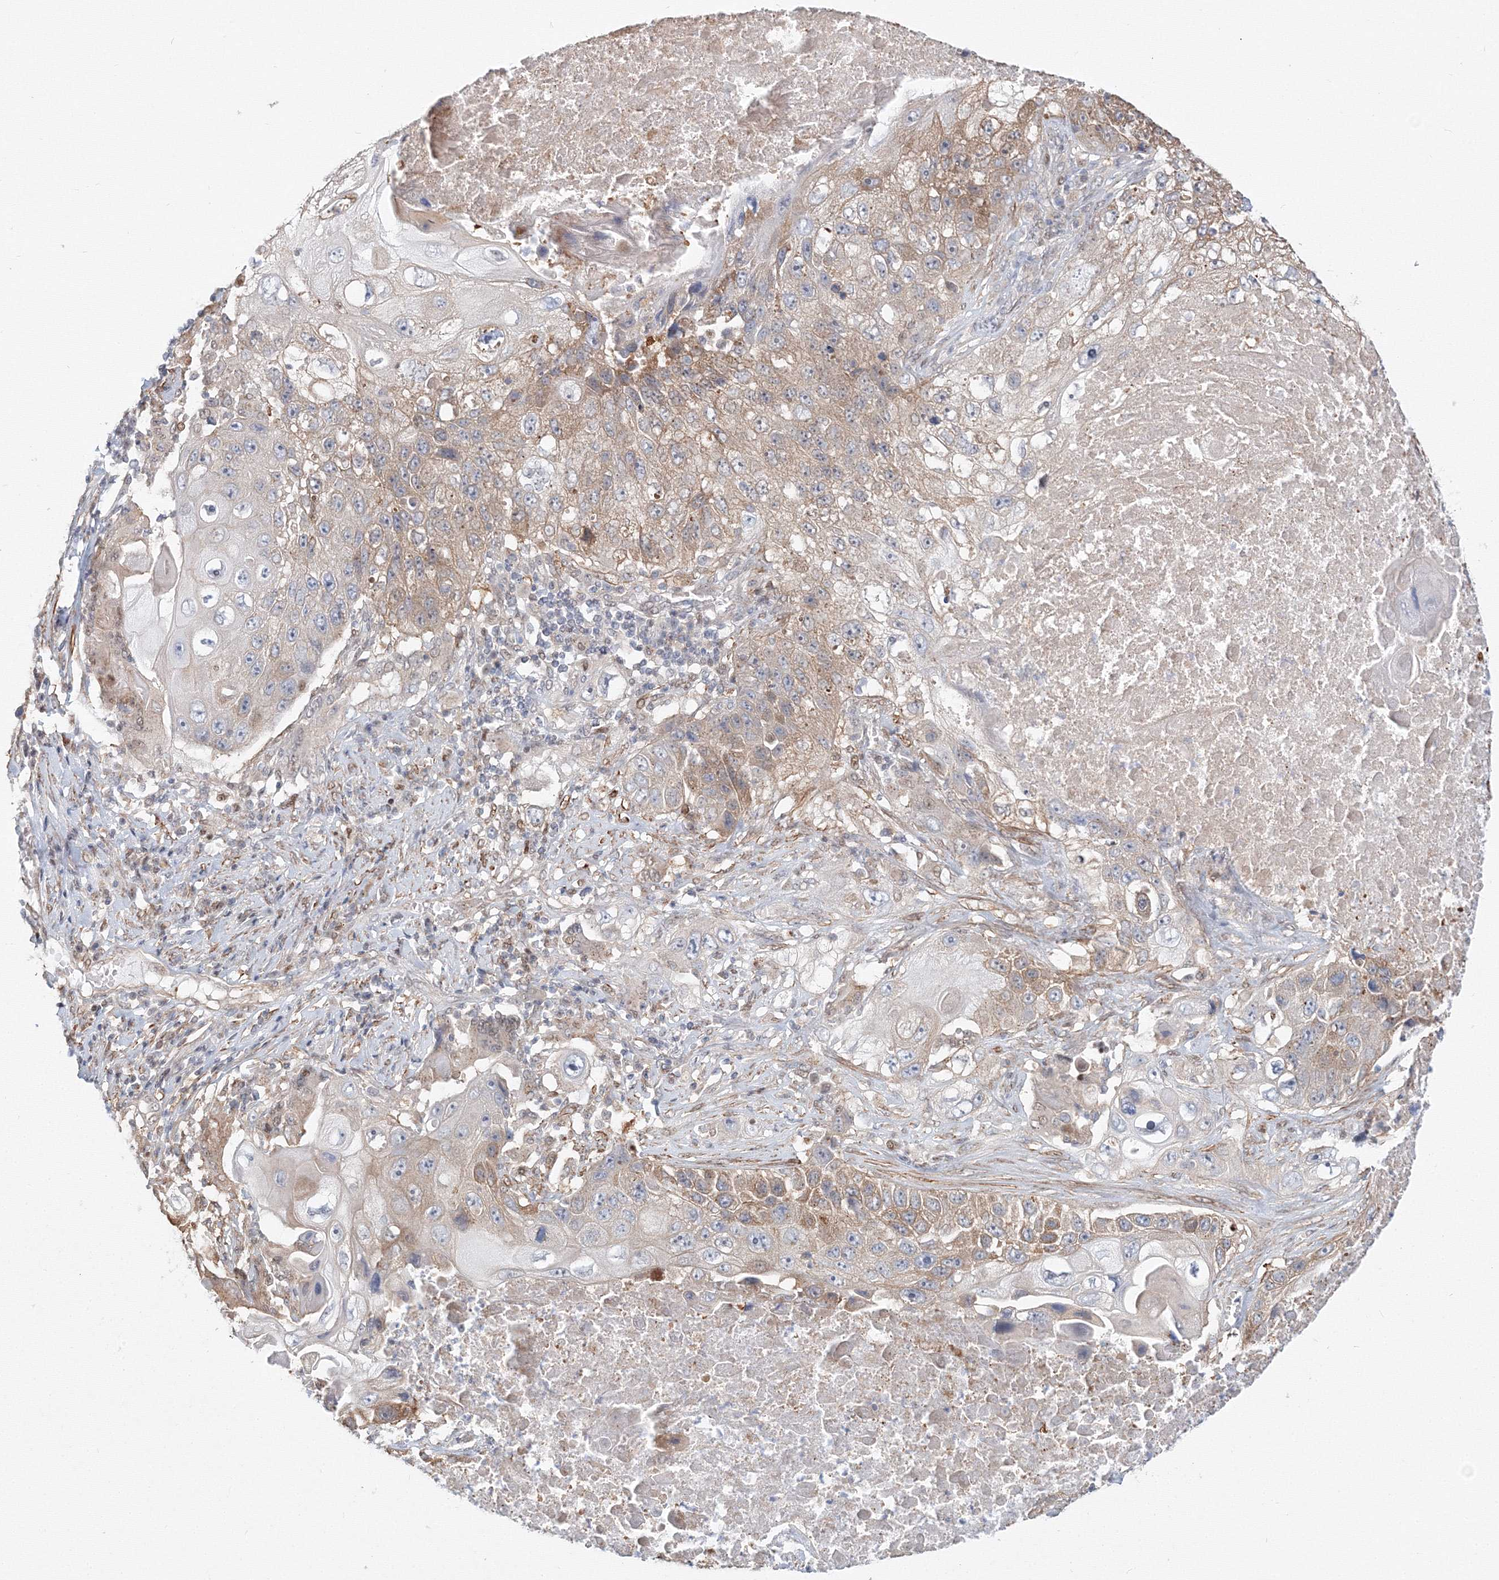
{"staining": {"intensity": "moderate", "quantity": "25%-75%", "location": "cytoplasmic/membranous"}, "tissue": "lung cancer", "cell_type": "Tumor cells", "image_type": "cancer", "snomed": [{"axis": "morphology", "description": "Squamous cell carcinoma, NOS"}, {"axis": "topography", "description": "Lung"}], "caption": "Protein positivity by IHC reveals moderate cytoplasmic/membranous staining in about 25%-75% of tumor cells in lung squamous cell carcinoma.", "gene": "ARHGAP21", "patient": {"sex": "male", "age": 61}}